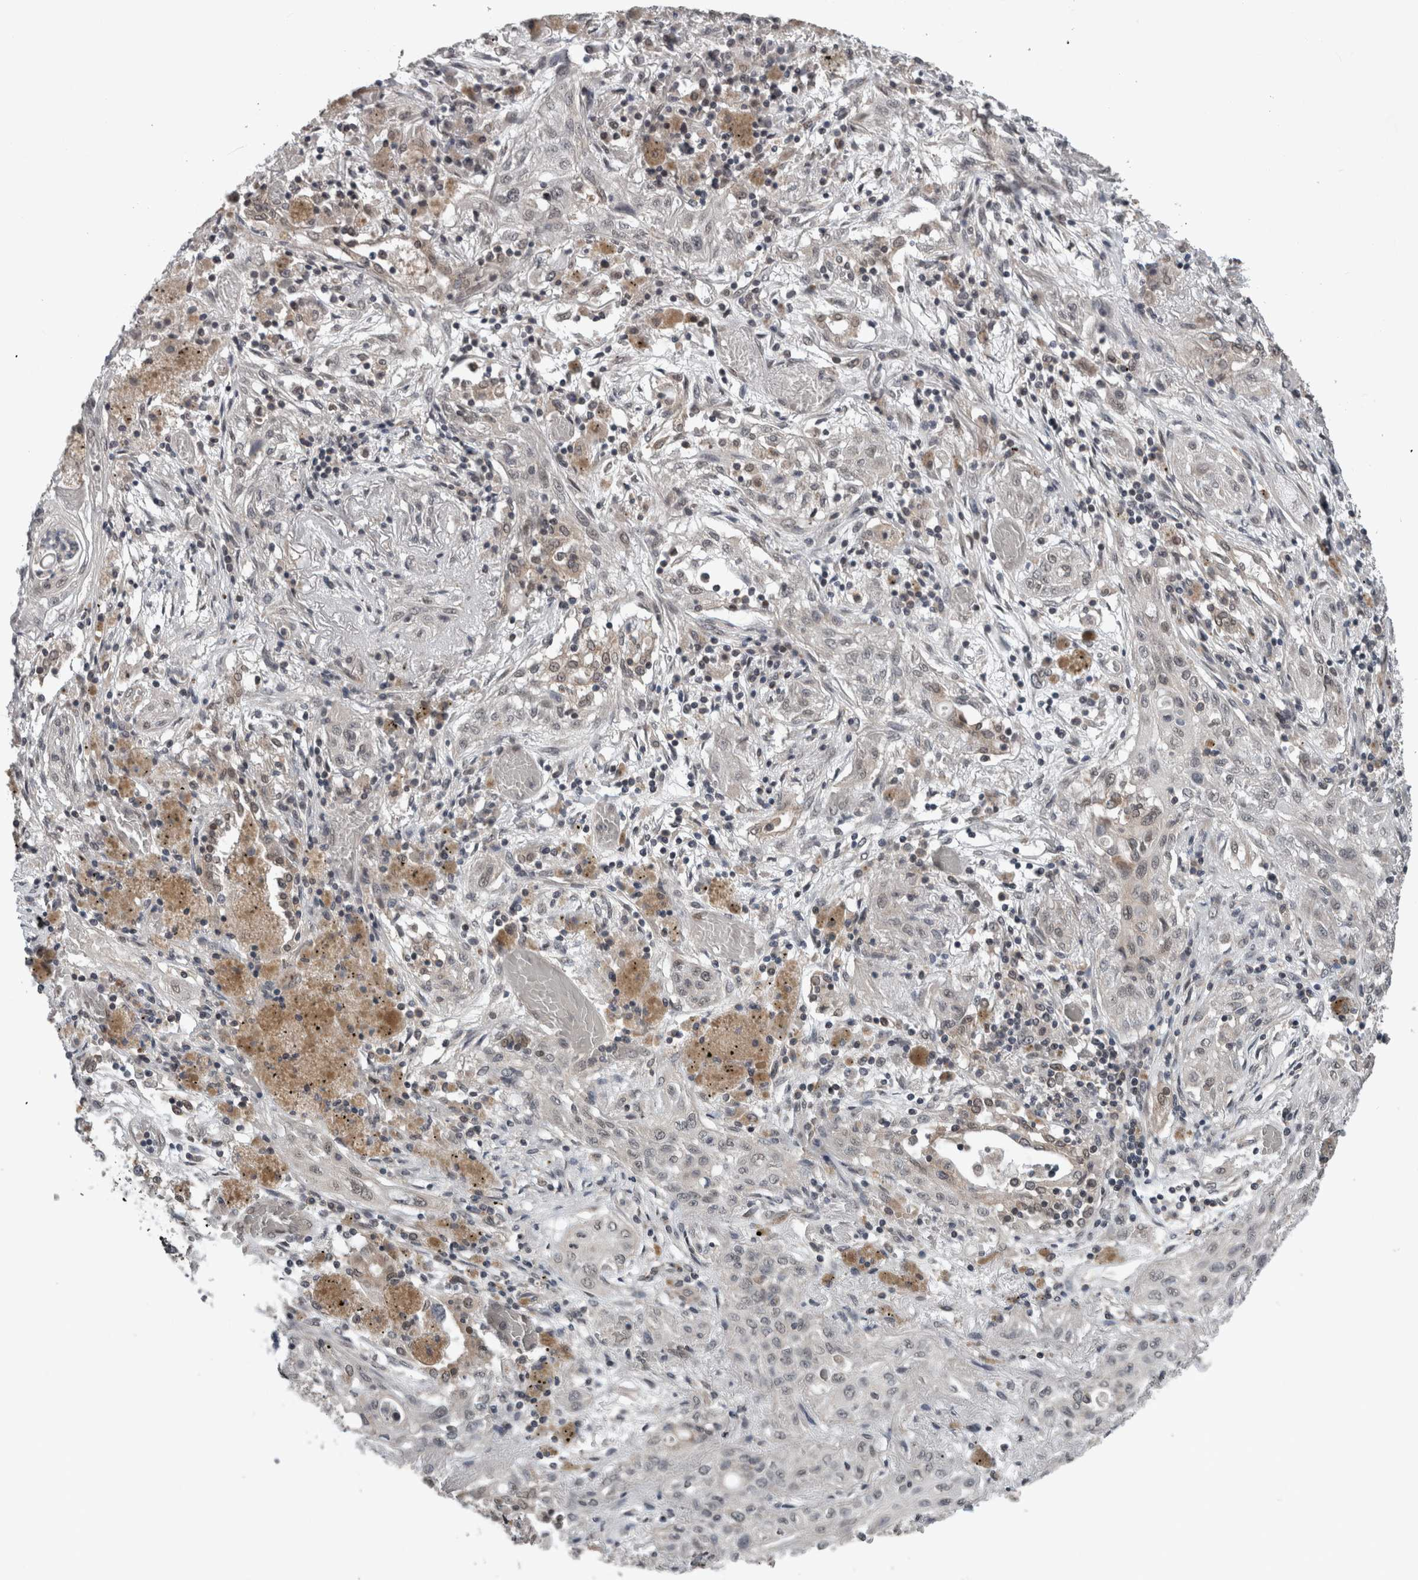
{"staining": {"intensity": "negative", "quantity": "none", "location": "none"}, "tissue": "lung cancer", "cell_type": "Tumor cells", "image_type": "cancer", "snomed": [{"axis": "morphology", "description": "Squamous cell carcinoma, NOS"}, {"axis": "topography", "description": "Lung"}], "caption": "Human lung squamous cell carcinoma stained for a protein using IHC reveals no positivity in tumor cells.", "gene": "ENY2", "patient": {"sex": "female", "age": 47}}